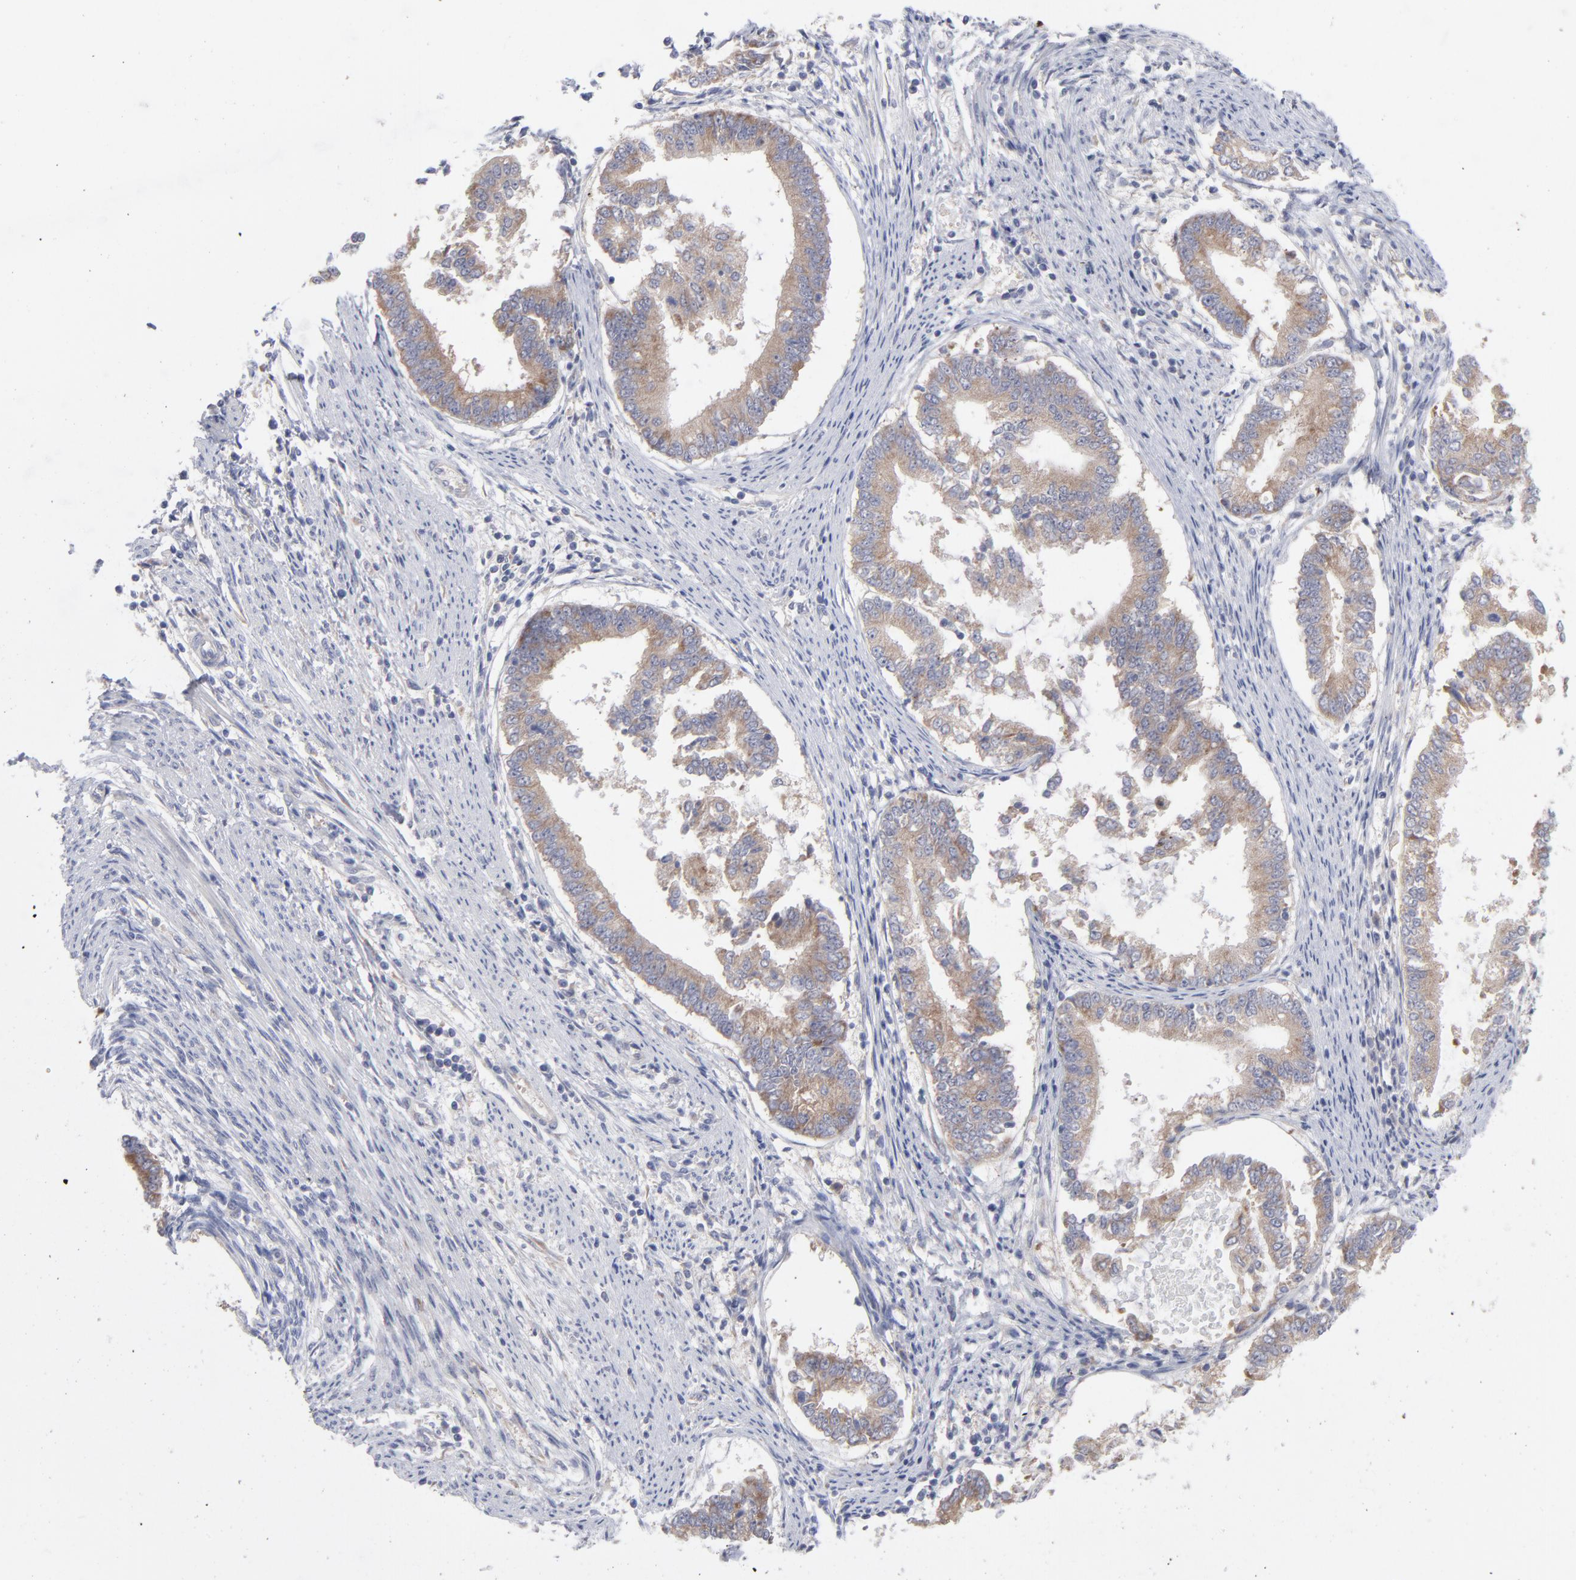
{"staining": {"intensity": "weak", "quantity": "25%-75%", "location": "cytoplasmic/membranous"}, "tissue": "endometrial cancer", "cell_type": "Tumor cells", "image_type": "cancer", "snomed": [{"axis": "morphology", "description": "Adenocarcinoma, NOS"}, {"axis": "topography", "description": "Endometrium"}], "caption": "This is a photomicrograph of immunohistochemistry (IHC) staining of endometrial cancer, which shows weak expression in the cytoplasmic/membranous of tumor cells.", "gene": "RPS24", "patient": {"sex": "female", "age": 63}}